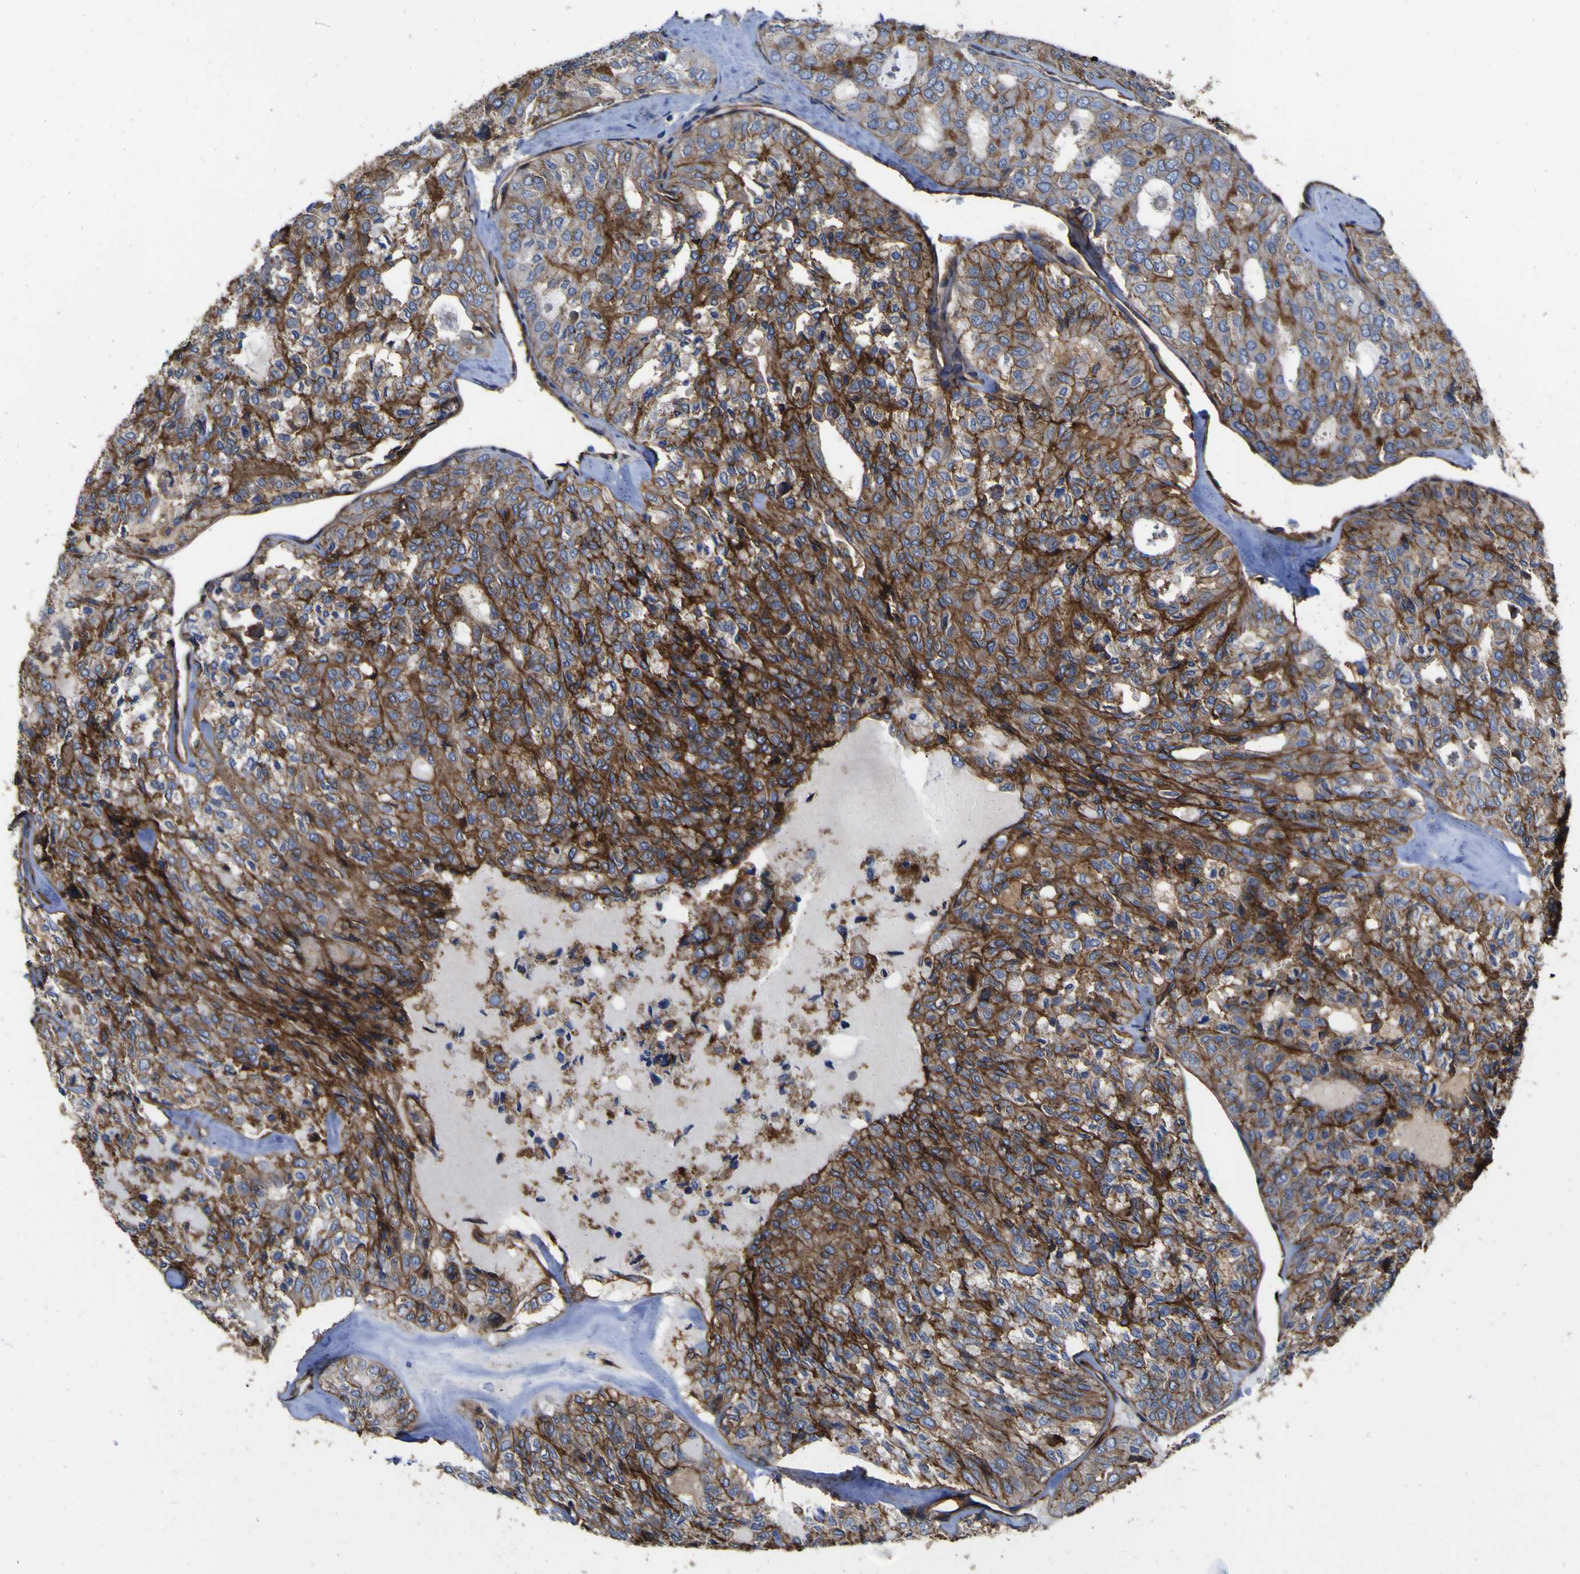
{"staining": {"intensity": "moderate", "quantity": ">75%", "location": "cytoplasmic/membranous"}, "tissue": "thyroid cancer", "cell_type": "Tumor cells", "image_type": "cancer", "snomed": [{"axis": "morphology", "description": "Follicular adenoma carcinoma, NOS"}, {"axis": "topography", "description": "Thyroid gland"}], "caption": "Moderate cytoplasmic/membranous positivity for a protein is identified in approximately >75% of tumor cells of thyroid cancer (follicular adenoma carcinoma) using IHC.", "gene": "CD151", "patient": {"sex": "male", "age": 75}}